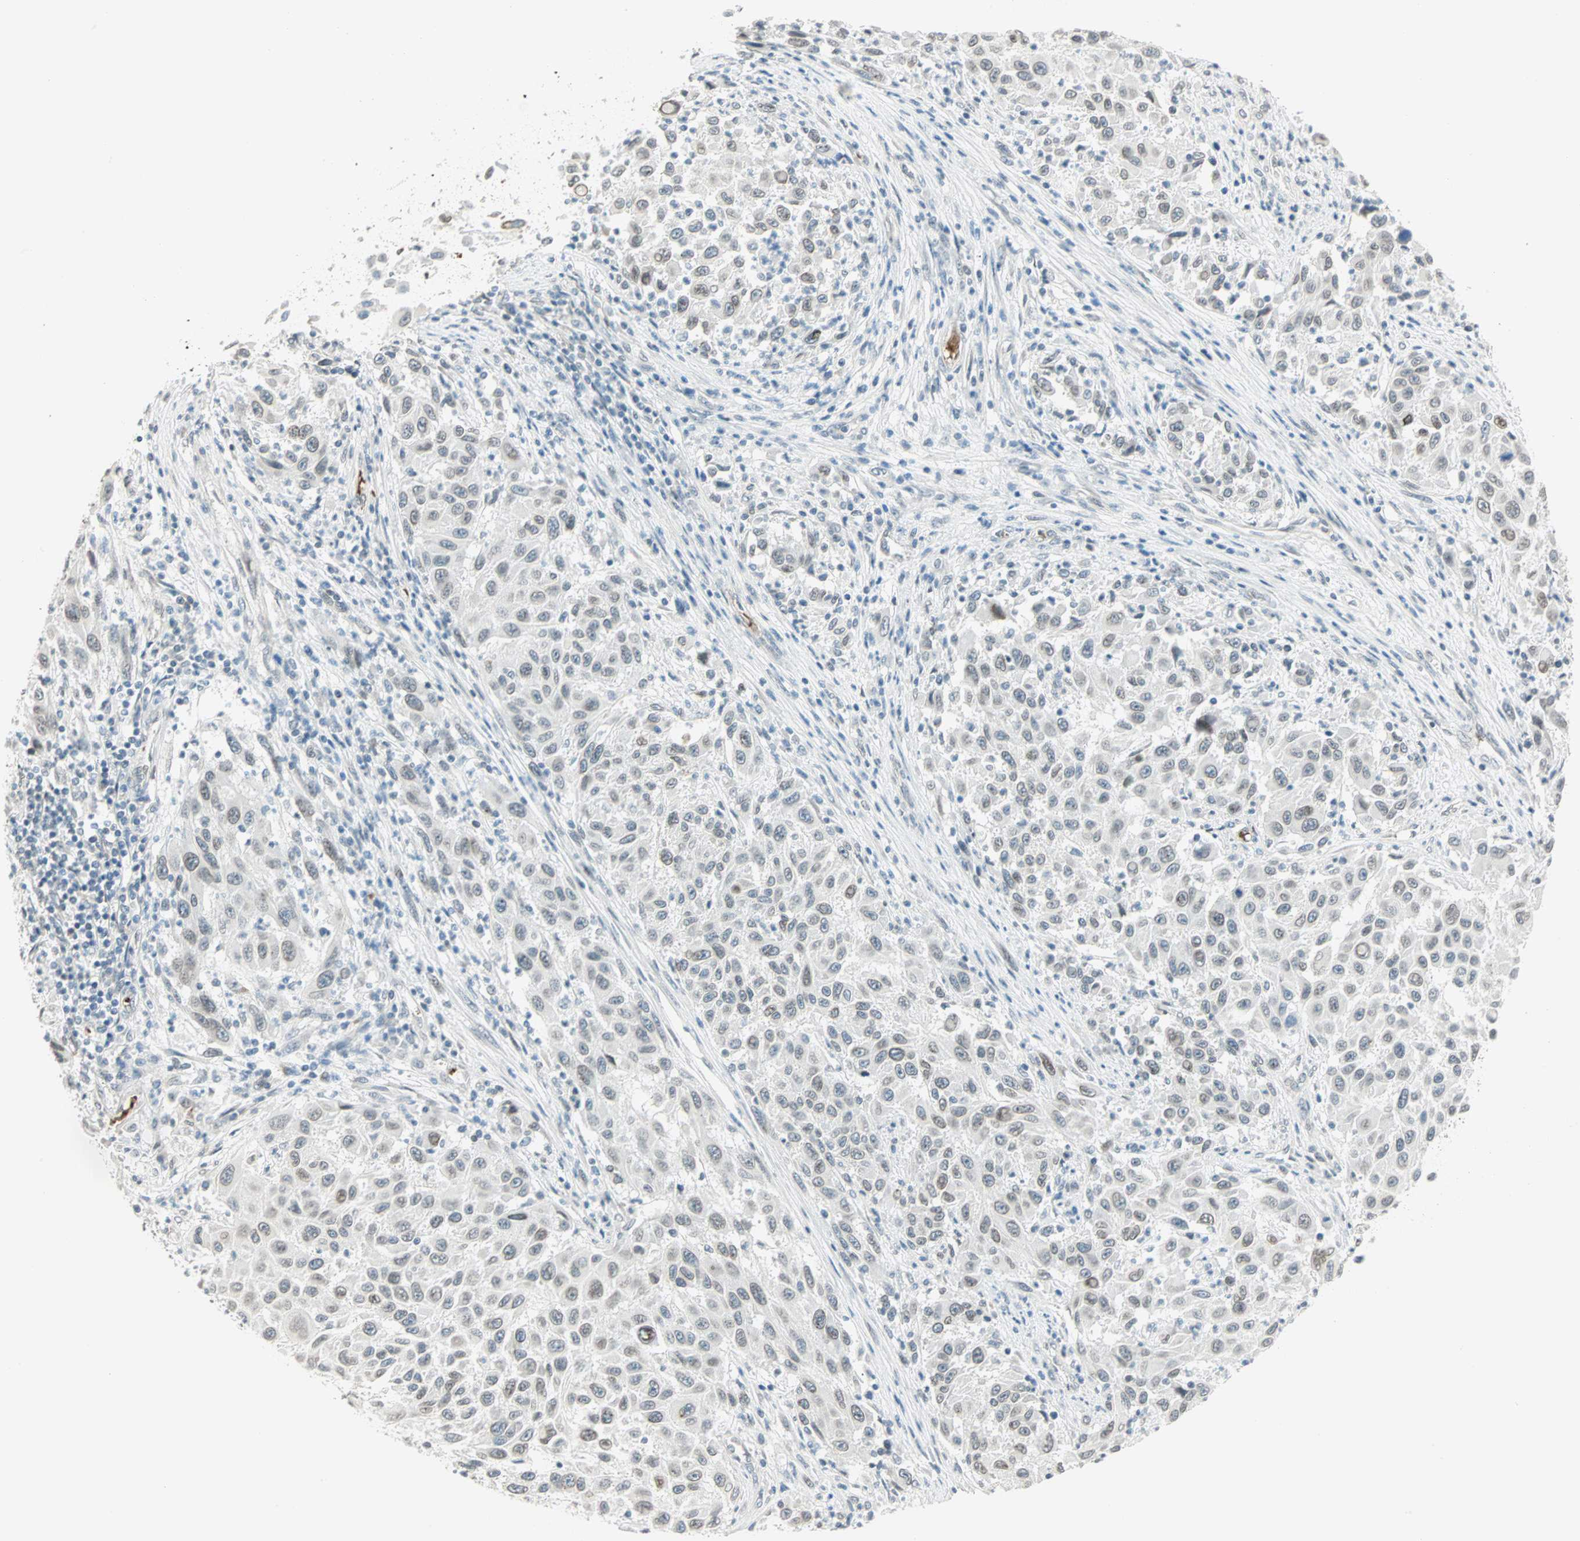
{"staining": {"intensity": "weak", "quantity": "<25%", "location": "nuclear"}, "tissue": "melanoma", "cell_type": "Tumor cells", "image_type": "cancer", "snomed": [{"axis": "morphology", "description": "Malignant melanoma, Metastatic site"}, {"axis": "topography", "description": "Lymph node"}], "caption": "The histopathology image demonstrates no staining of tumor cells in melanoma.", "gene": "BCAN", "patient": {"sex": "male", "age": 61}}